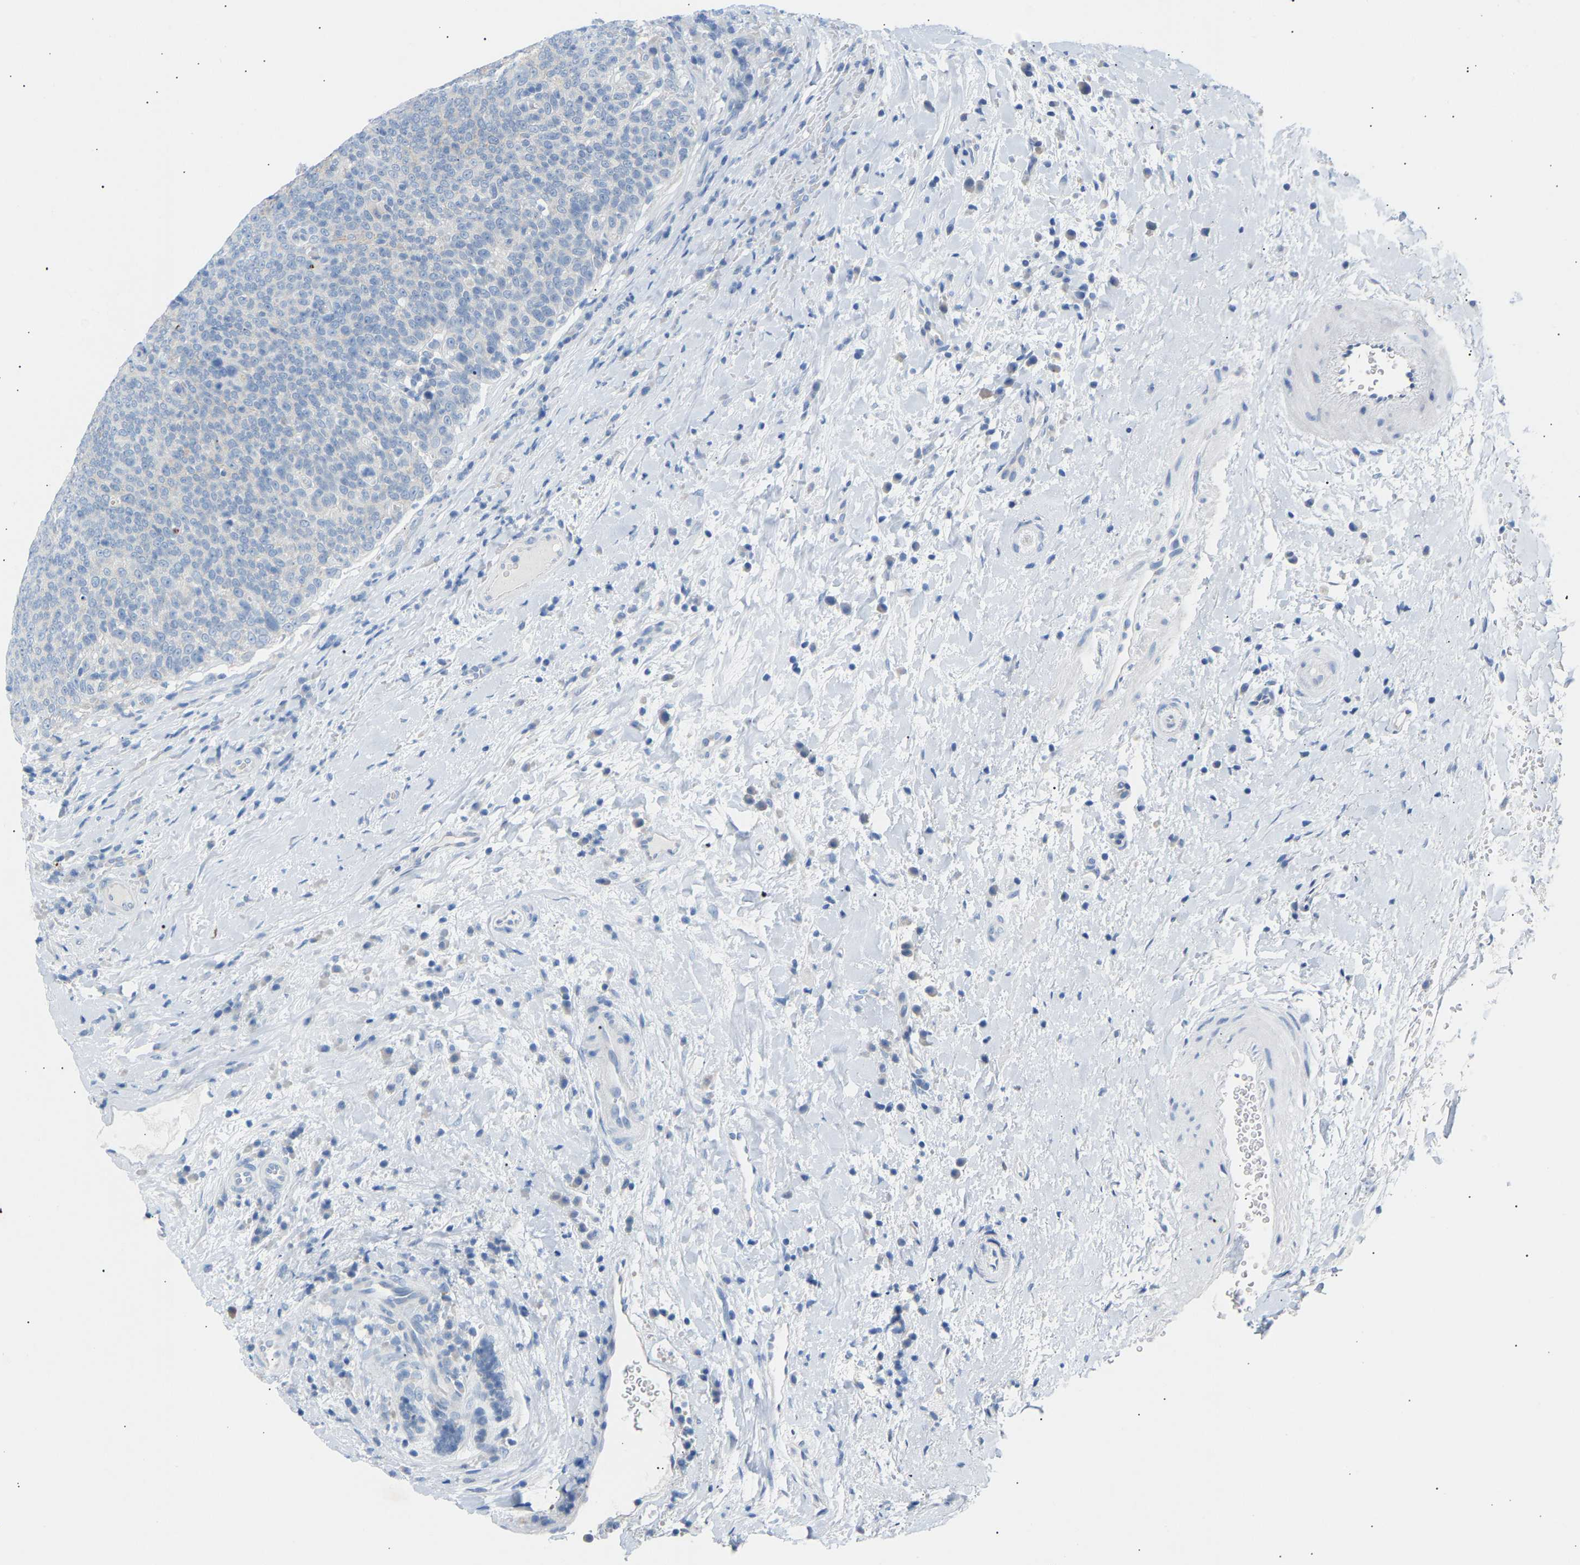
{"staining": {"intensity": "negative", "quantity": "none", "location": "none"}, "tissue": "head and neck cancer", "cell_type": "Tumor cells", "image_type": "cancer", "snomed": [{"axis": "morphology", "description": "Squamous cell carcinoma, NOS"}, {"axis": "morphology", "description": "Squamous cell carcinoma, metastatic, NOS"}, {"axis": "topography", "description": "Lymph node"}, {"axis": "topography", "description": "Head-Neck"}], "caption": "High power microscopy image of an immunohistochemistry image of head and neck cancer (metastatic squamous cell carcinoma), revealing no significant staining in tumor cells.", "gene": "PEX1", "patient": {"sex": "male", "age": 62}}